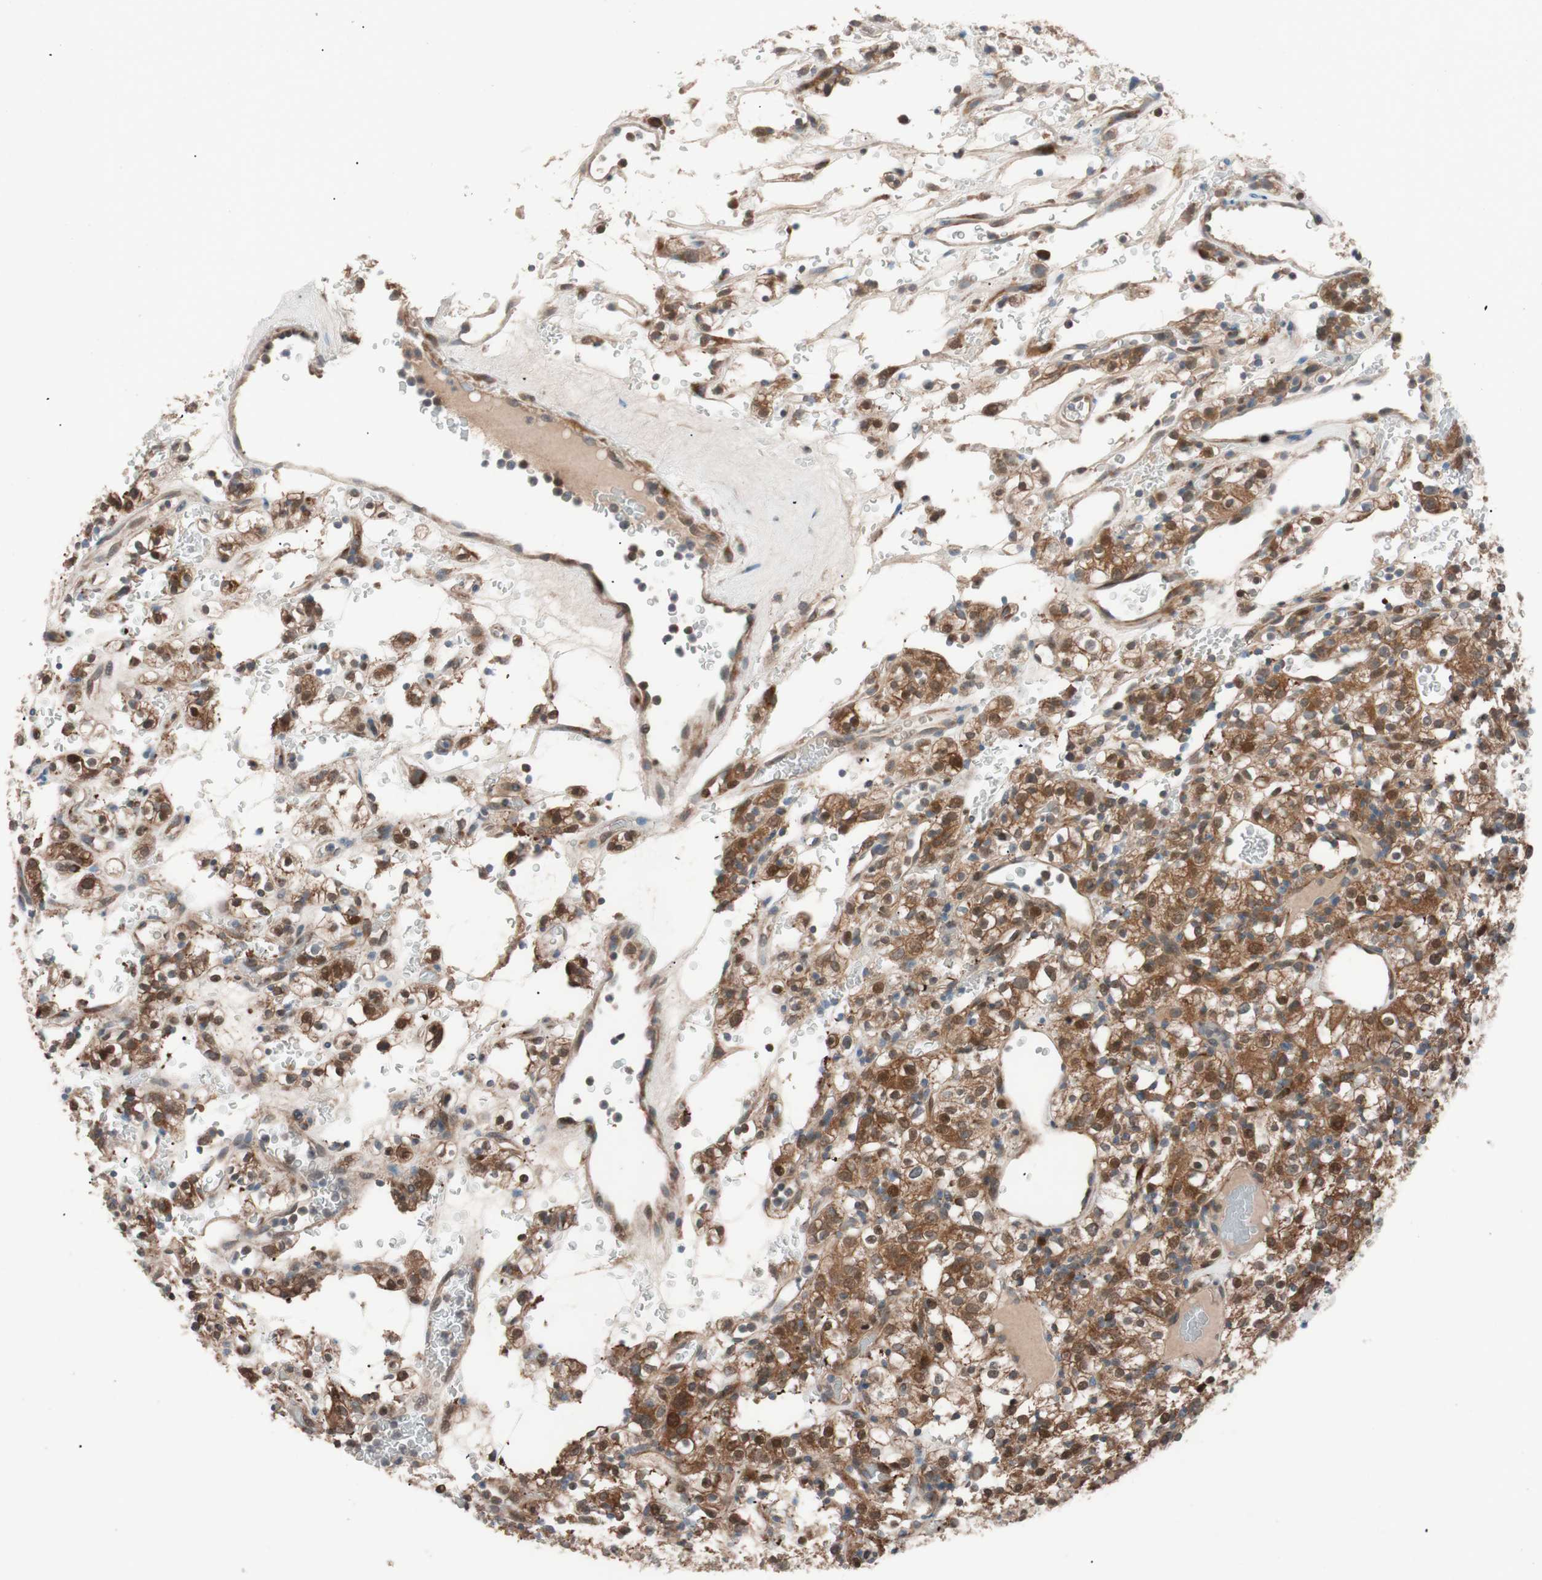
{"staining": {"intensity": "strong", "quantity": ">75%", "location": "cytoplasmic/membranous,nuclear"}, "tissue": "renal cancer", "cell_type": "Tumor cells", "image_type": "cancer", "snomed": [{"axis": "morphology", "description": "Normal tissue, NOS"}, {"axis": "morphology", "description": "Adenocarcinoma, NOS"}, {"axis": "topography", "description": "Kidney"}], "caption": "Renal adenocarcinoma was stained to show a protein in brown. There is high levels of strong cytoplasmic/membranous and nuclear staining in approximately >75% of tumor cells. (DAB = brown stain, brightfield microscopy at high magnification).", "gene": "FAAH", "patient": {"sex": "female", "age": 72}}